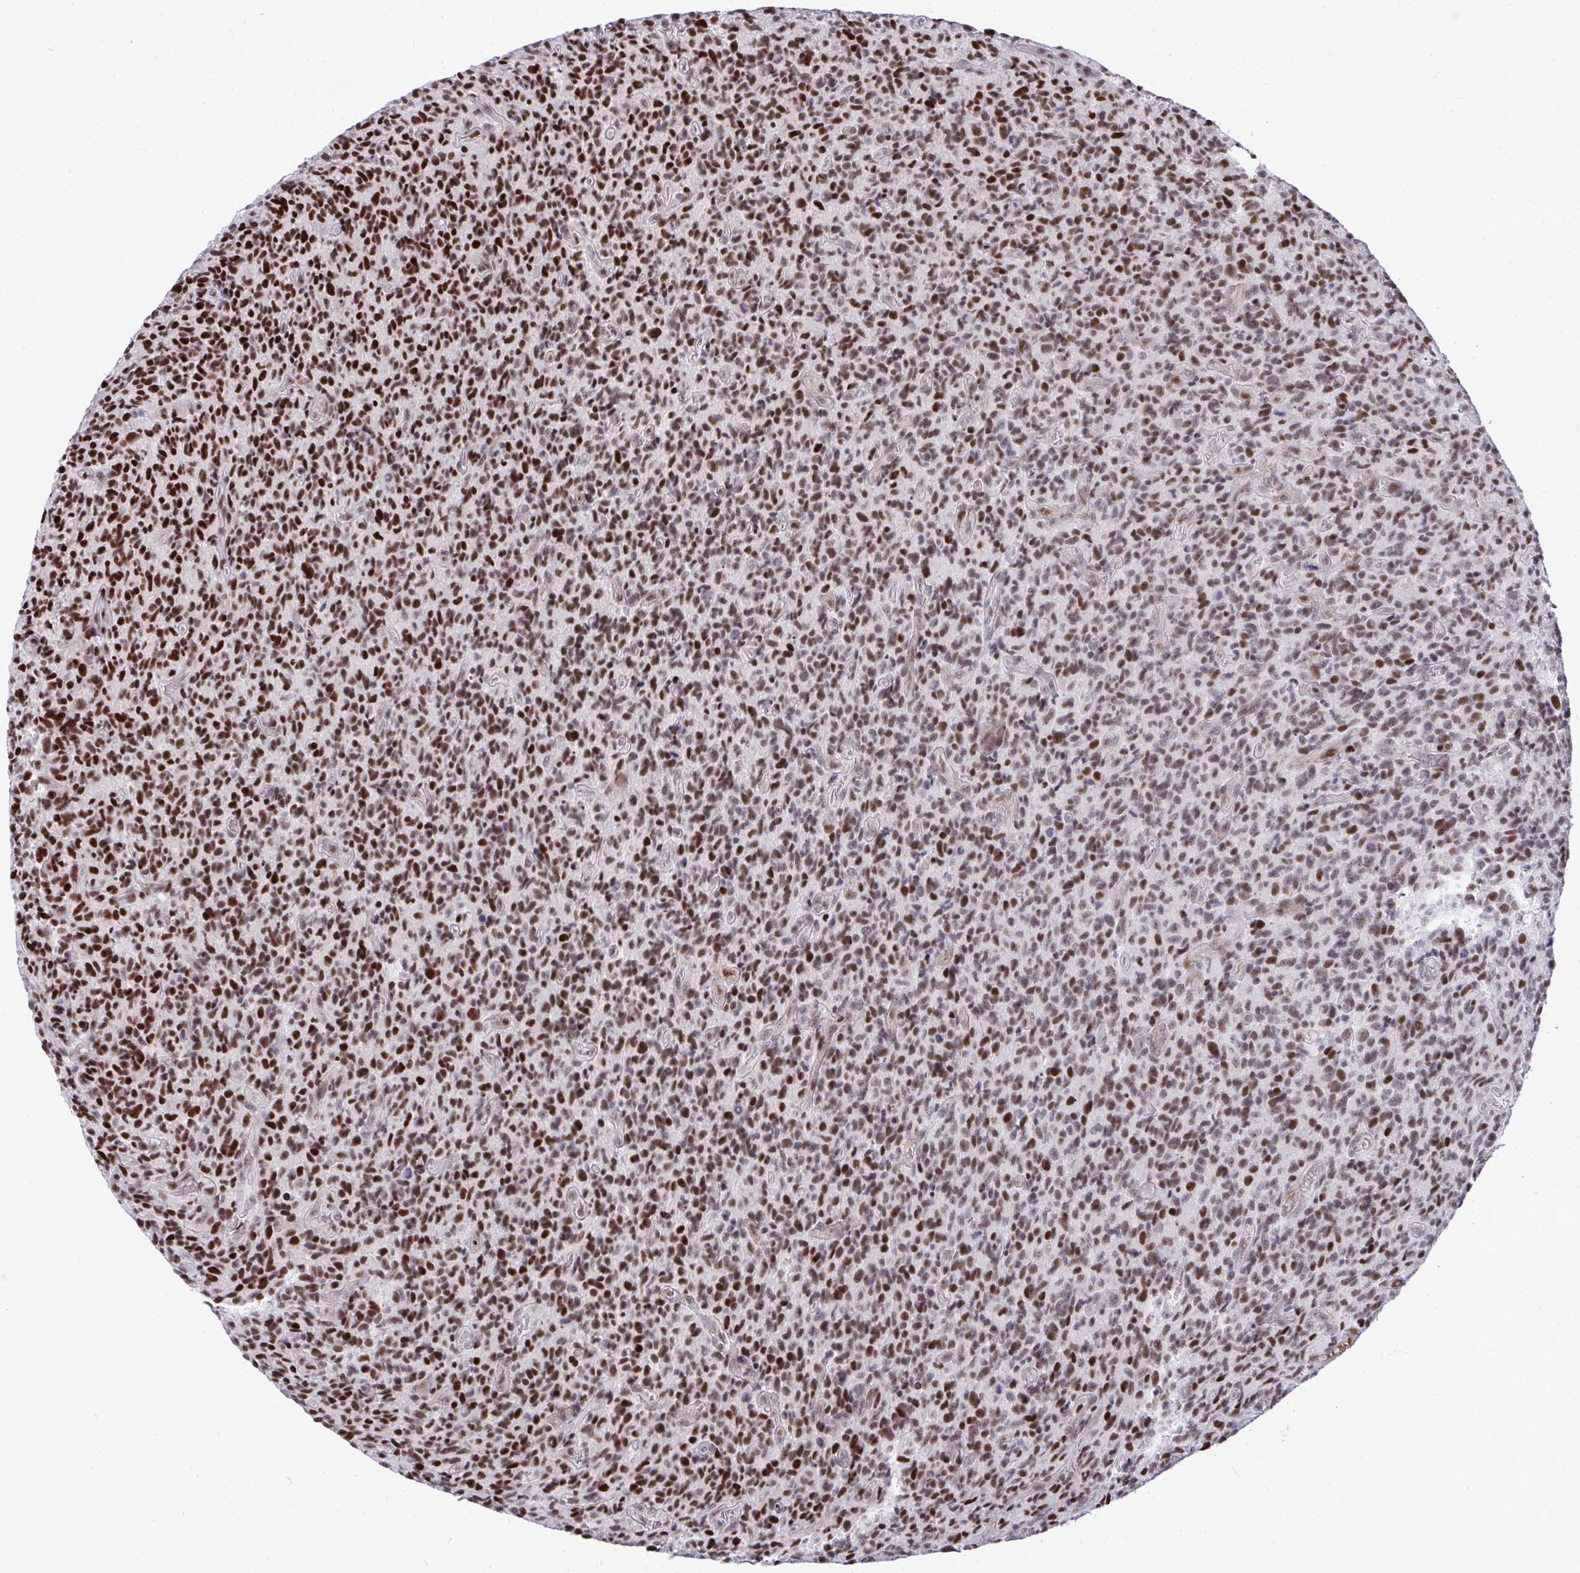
{"staining": {"intensity": "strong", "quantity": ">75%", "location": "nuclear"}, "tissue": "glioma", "cell_type": "Tumor cells", "image_type": "cancer", "snomed": [{"axis": "morphology", "description": "Glioma, malignant, High grade"}, {"axis": "topography", "description": "Brain"}], "caption": "High-power microscopy captured an IHC image of malignant glioma (high-grade), revealing strong nuclear positivity in approximately >75% of tumor cells. Using DAB (brown) and hematoxylin (blue) stains, captured at high magnification using brightfield microscopy.", "gene": "C14orf39", "patient": {"sex": "male", "age": 76}}